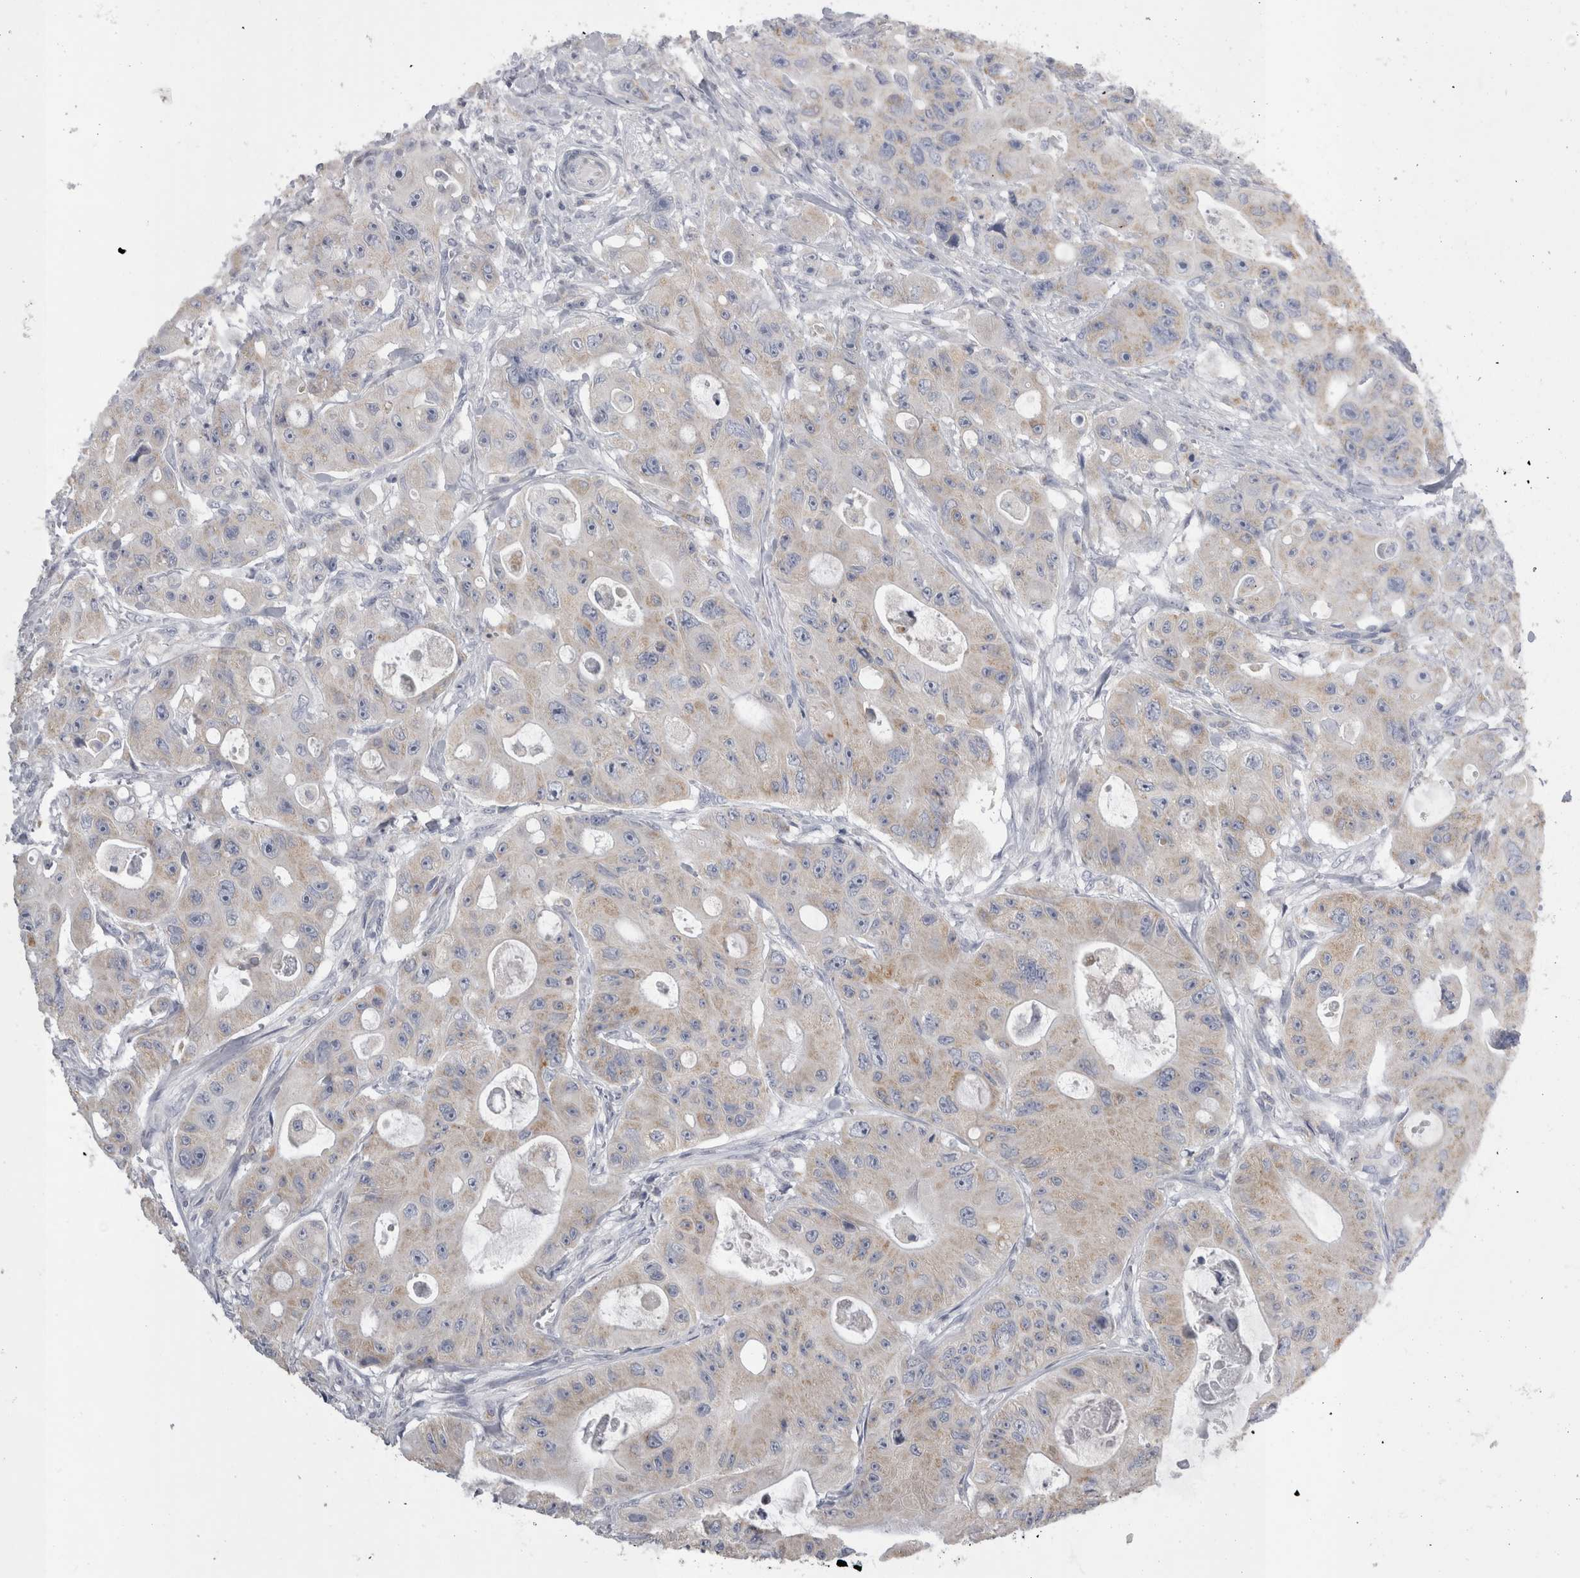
{"staining": {"intensity": "weak", "quantity": "<25%", "location": "cytoplasmic/membranous"}, "tissue": "colorectal cancer", "cell_type": "Tumor cells", "image_type": "cancer", "snomed": [{"axis": "morphology", "description": "Adenocarcinoma, NOS"}, {"axis": "topography", "description": "Colon"}], "caption": "There is no significant positivity in tumor cells of colorectal cancer.", "gene": "DHRS4", "patient": {"sex": "female", "age": 46}}